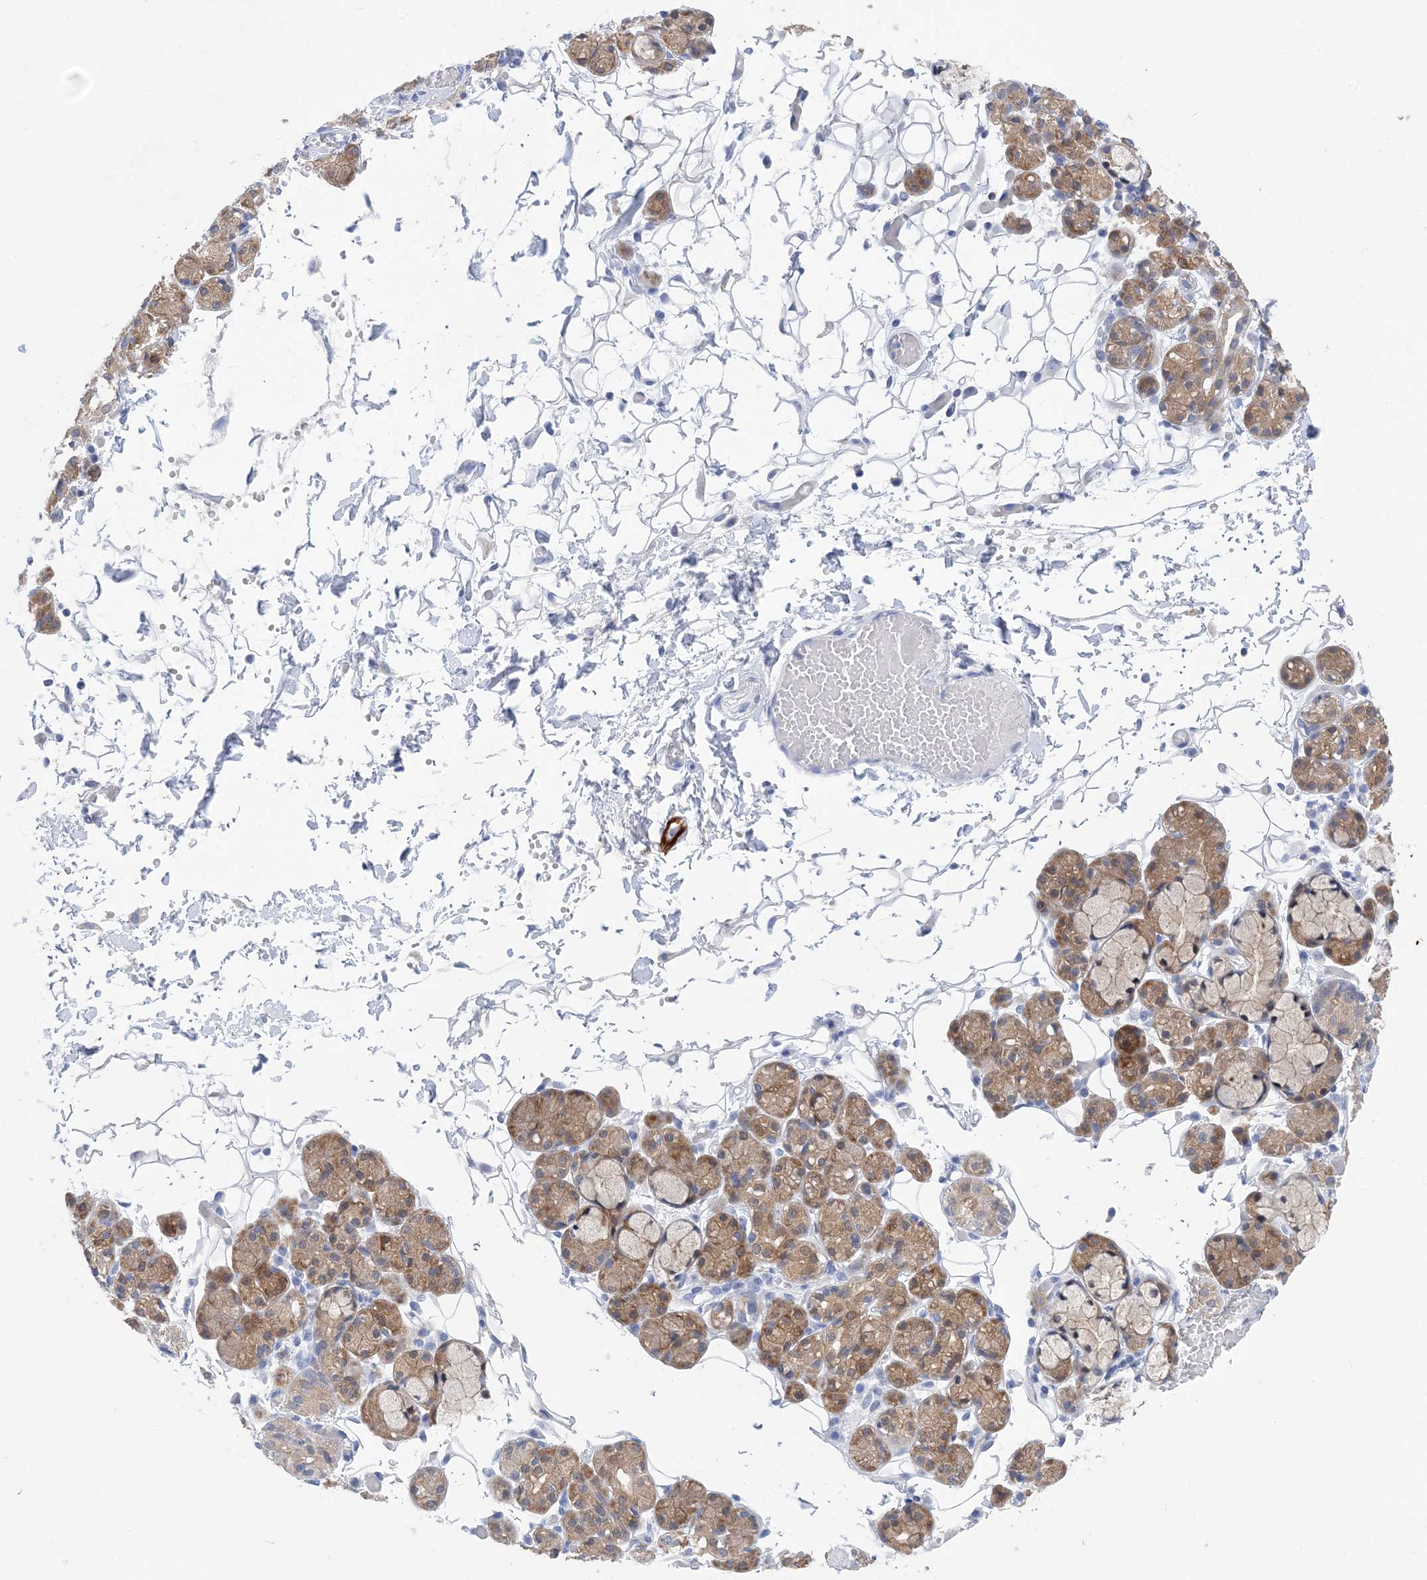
{"staining": {"intensity": "moderate", "quantity": "25%-75%", "location": "cytoplasmic/membranous"}, "tissue": "salivary gland", "cell_type": "Glandular cells", "image_type": "normal", "snomed": [{"axis": "morphology", "description": "Normal tissue, NOS"}, {"axis": "topography", "description": "Salivary gland"}], "caption": "DAB (3,3'-diaminobenzidine) immunohistochemical staining of normal salivary gland demonstrates moderate cytoplasmic/membranous protein expression in approximately 25%-75% of glandular cells. Ihc stains the protein of interest in brown and the nuclei are stained blue.", "gene": "SH3YL1", "patient": {"sex": "male", "age": 63}}